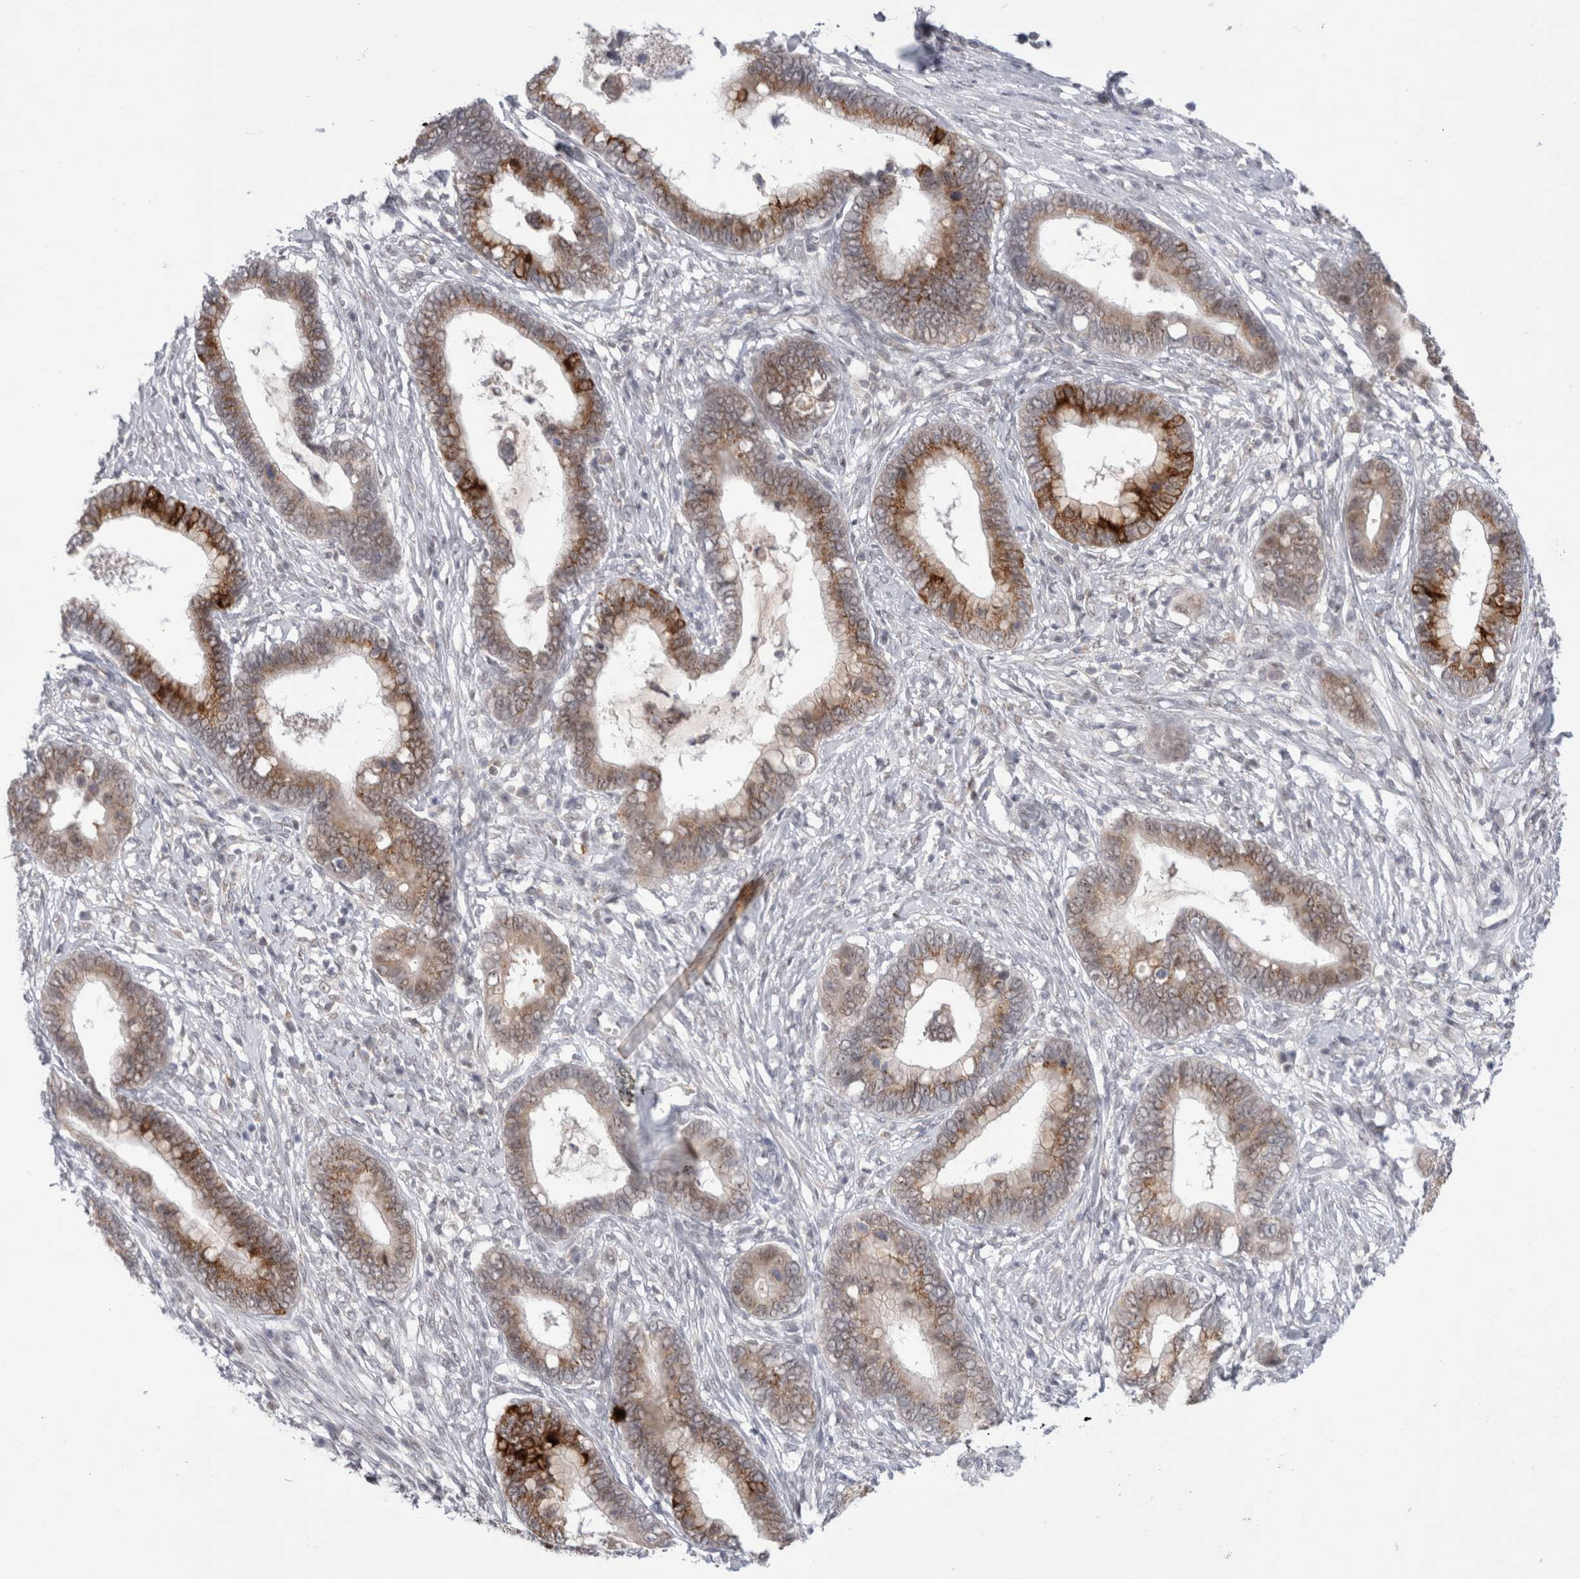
{"staining": {"intensity": "moderate", "quantity": ">75%", "location": "cytoplasmic/membranous"}, "tissue": "cervical cancer", "cell_type": "Tumor cells", "image_type": "cancer", "snomed": [{"axis": "morphology", "description": "Adenocarcinoma, NOS"}, {"axis": "topography", "description": "Cervix"}], "caption": "Cervical cancer (adenocarcinoma) stained with a protein marker displays moderate staining in tumor cells.", "gene": "CERS5", "patient": {"sex": "female", "age": 44}}